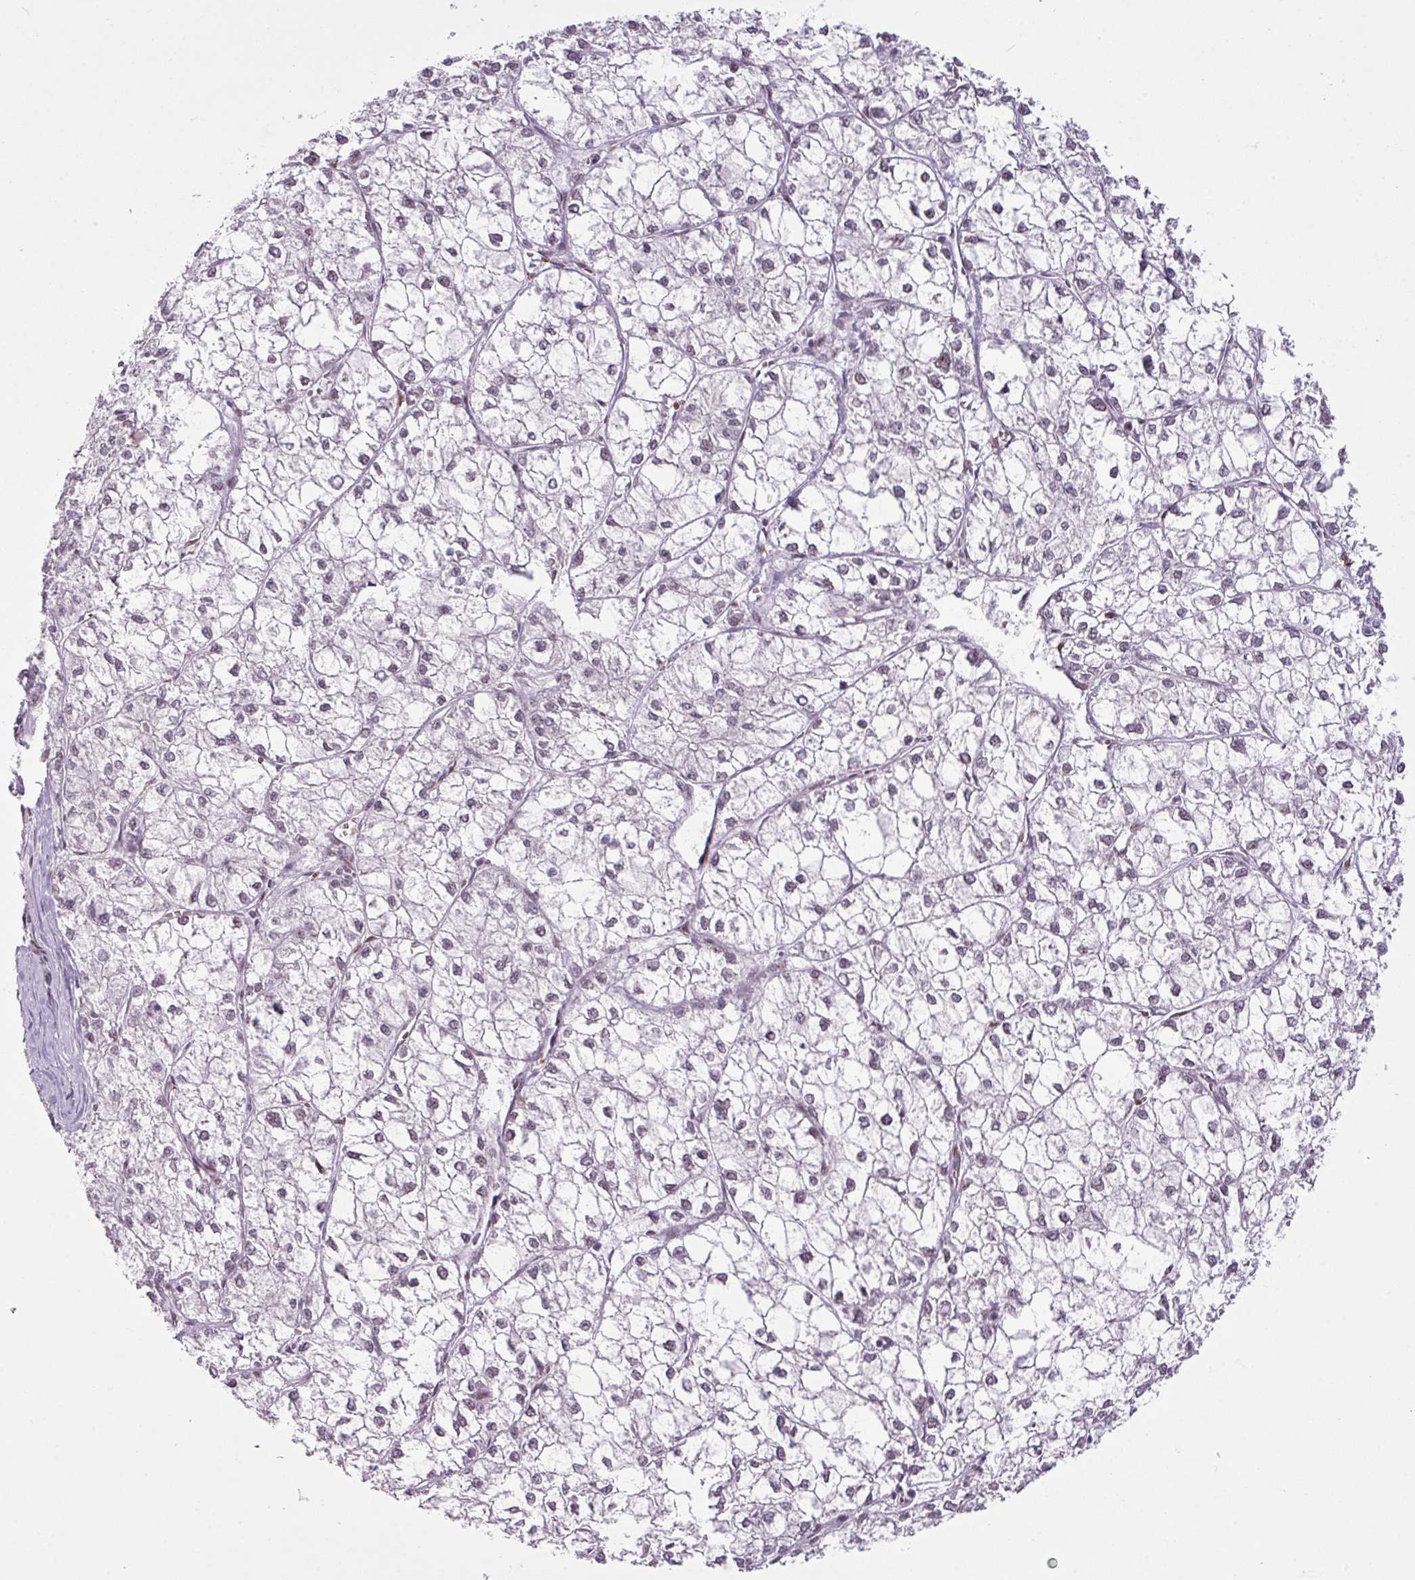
{"staining": {"intensity": "negative", "quantity": "none", "location": "none"}, "tissue": "liver cancer", "cell_type": "Tumor cells", "image_type": "cancer", "snomed": [{"axis": "morphology", "description": "Carcinoma, Hepatocellular, NOS"}, {"axis": "topography", "description": "Liver"}], "caption": "Tumor cells show no significant protein staining in liver cancer (hepatocellular carcinoma). (Stains: DAB immunohistochemistry (IHC) with hematoxylin counter stain, Microscopy: brightfield microscopy at high magnification).", "gene": "PRDM5", "patient": {"sex": "female", "age": 43}}